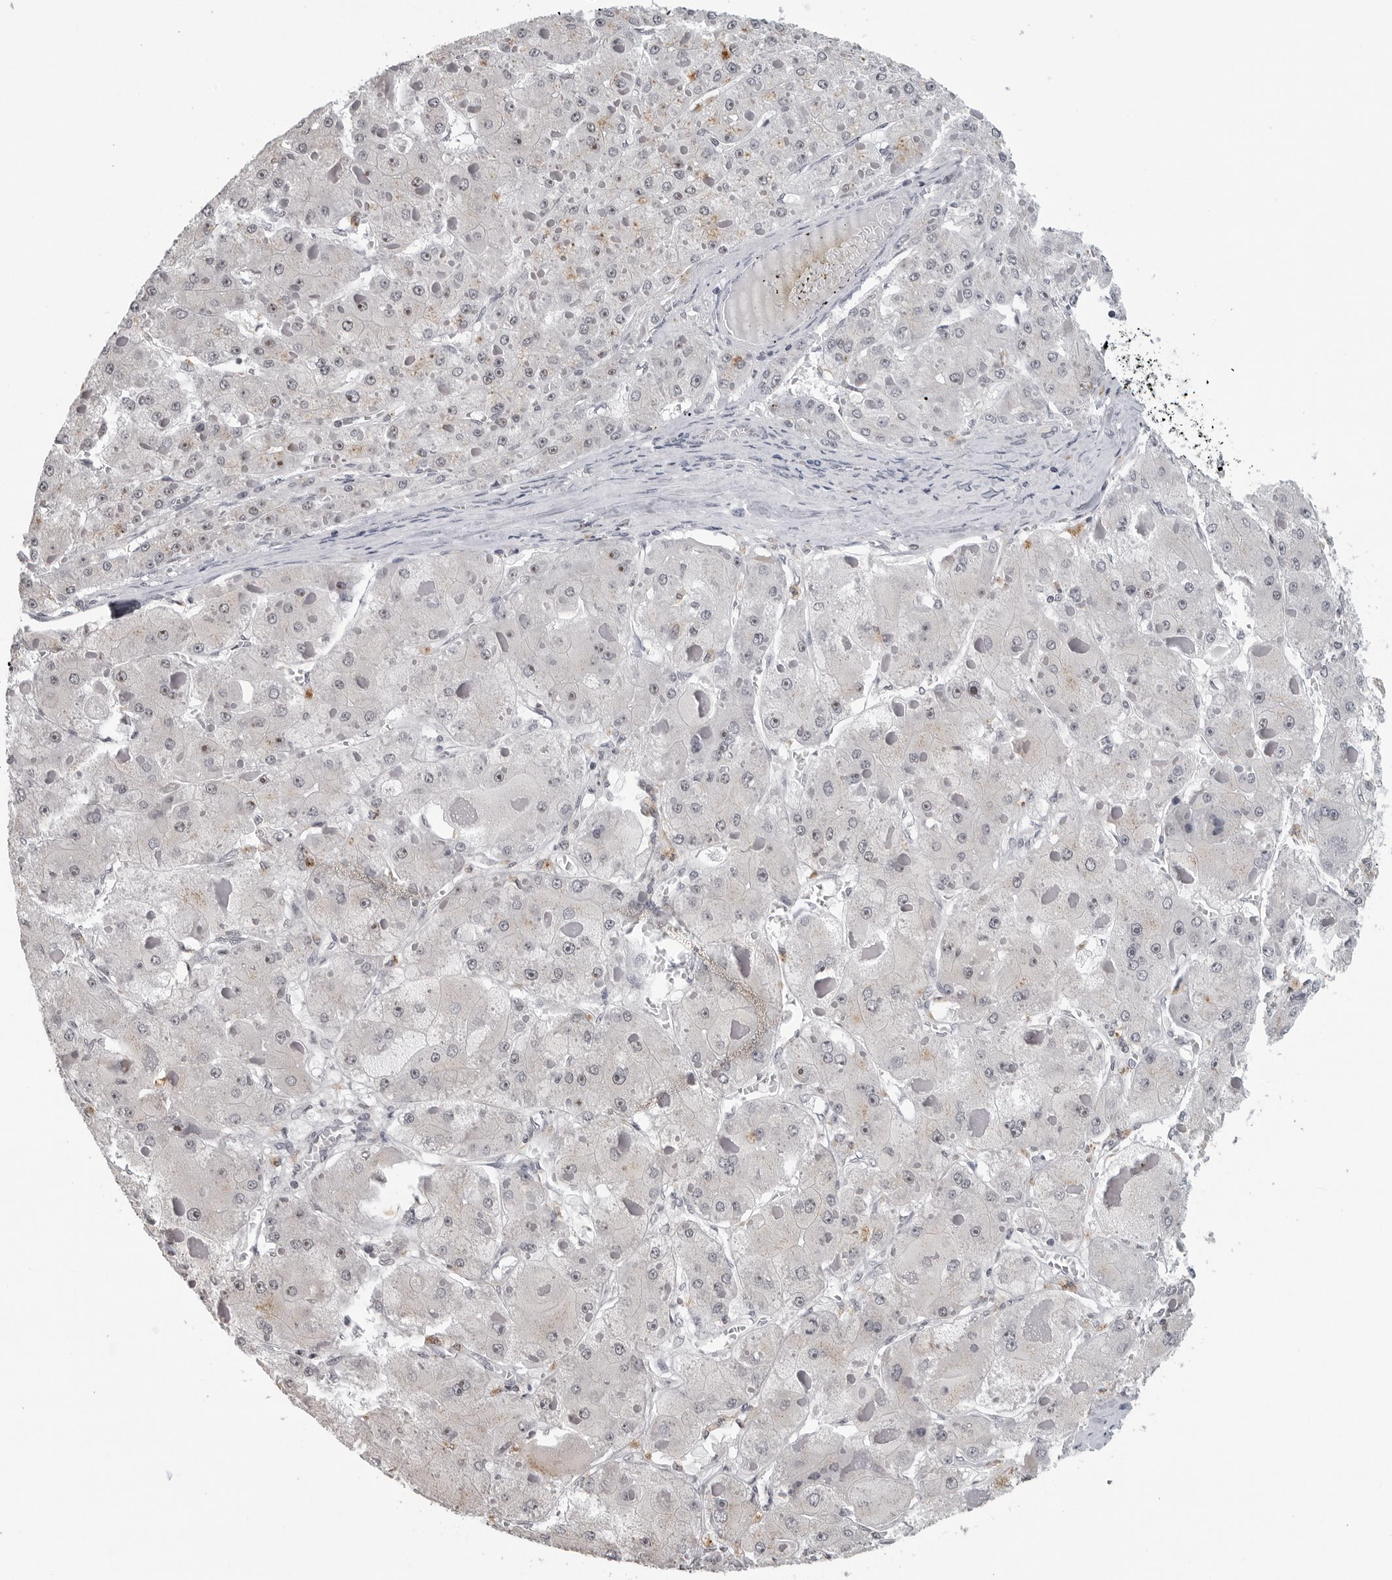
{"staining": {"intensity": "weak", "quantity": "<25%", "location": "nuclear"}, "tissue": "liver cancer", "cell_type": "Tumor cells", "image_type": "cancer", "snomed": [{"axis": "morphology", "description": "Carcinoma, Hepatocellular, NOS"}, {"axis": "topography", "description": "Liver"}], "caption": "The histopathology image demonstrates no significant staining in tumor cells of liver cancer (hepatocellular carcinoma).", "gene": "DDX54", "patient": {"sex": "female", "age": 73}}